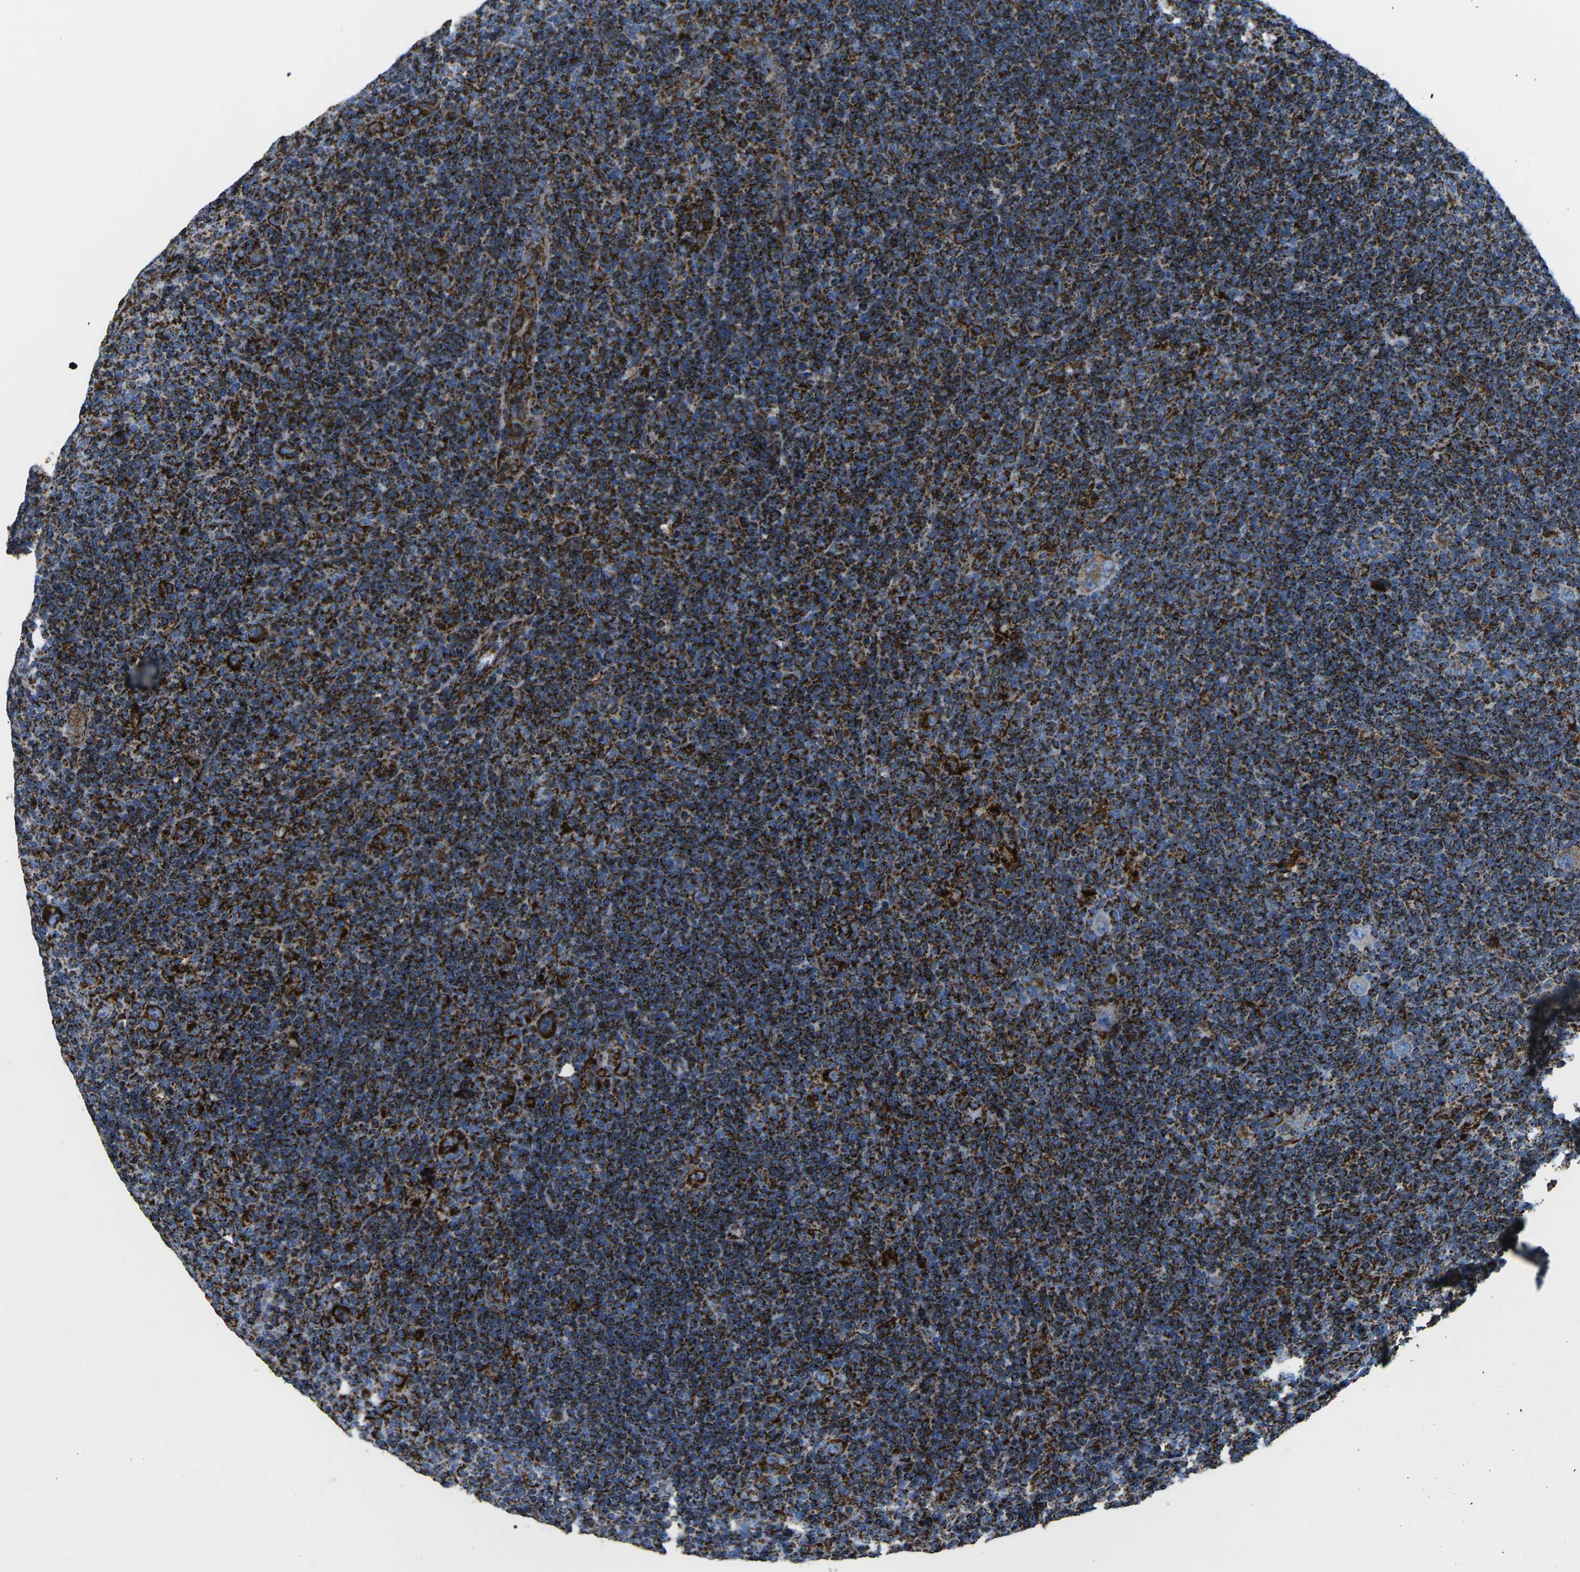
{"staining": {"intensity": "strong", "quantity": "25%-75%", "location": "cytoplasmic/membranous"}, "tissue": "lymphoma", "cell_type": "Tumor cells", "image_type": "cancer", "snomed": [{"axis": "morphology", "description": "Hodgkin's disease, NOS"}, {"axis": "topography", "description": "Lymph node"}], "caption": "Immunohistochemical staining of lymphoma reveals strong cytoplasmic/membranous protein expression in approximately 25%-75% of tumor cells.", "gene": "MT-CO2", "patient": {"sex": "female", "age": 57}}